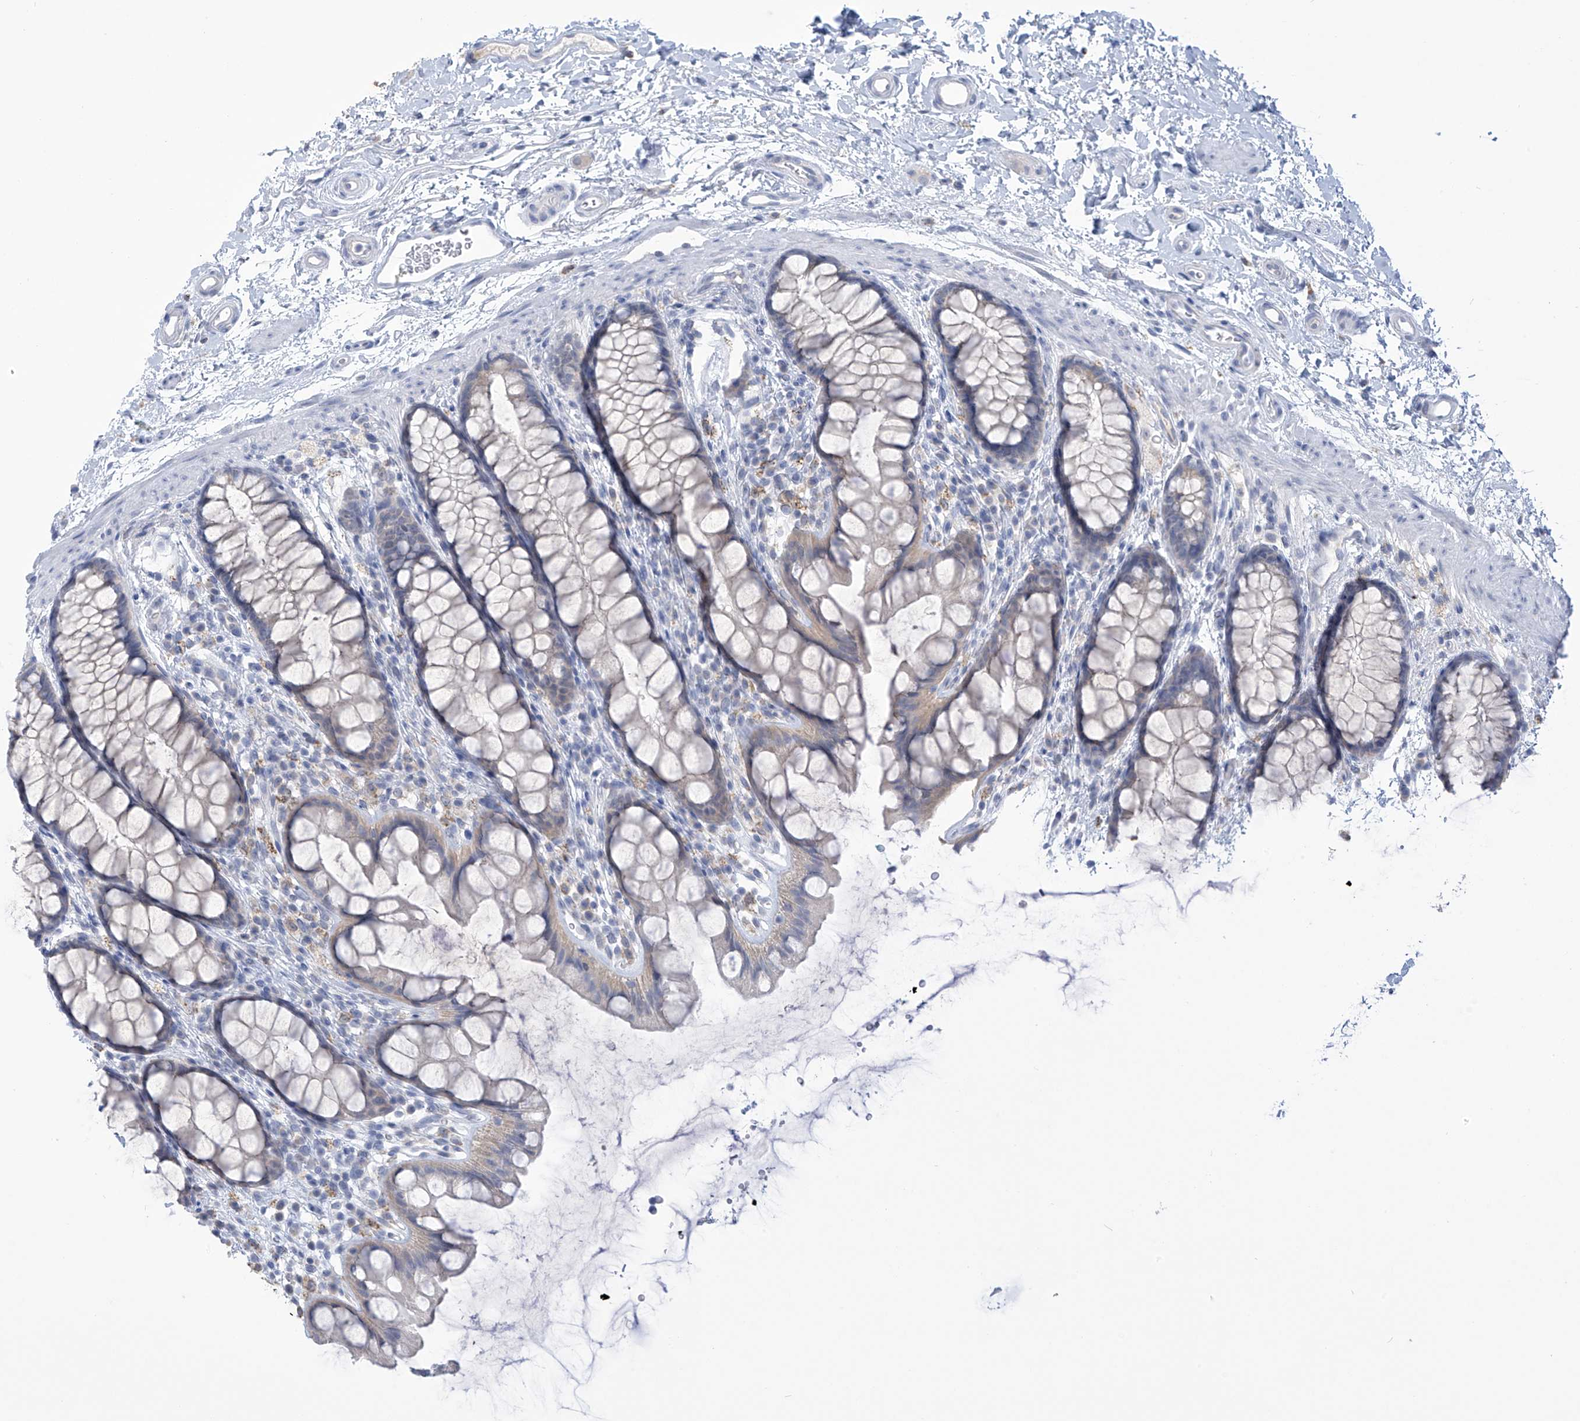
{"staining": {"intensity": "negative", "quantity": "none", "location": "none"}, "tissue": "rectum", "cell_type": "Glandular cells", "image_type": "normal", "snomed": [{"axis": "morphology", "description": "Normal tissue, NOS"}, {"axis": "topography", "description": "Rectum"}], "caption": "Image shows no significant protein positivity in glandular cells of unremarkable rectum. (DAB IHC with hematoxylin counter stain).", "gene": "IBA57", "patient": {"sex": "female", "age": 65}}